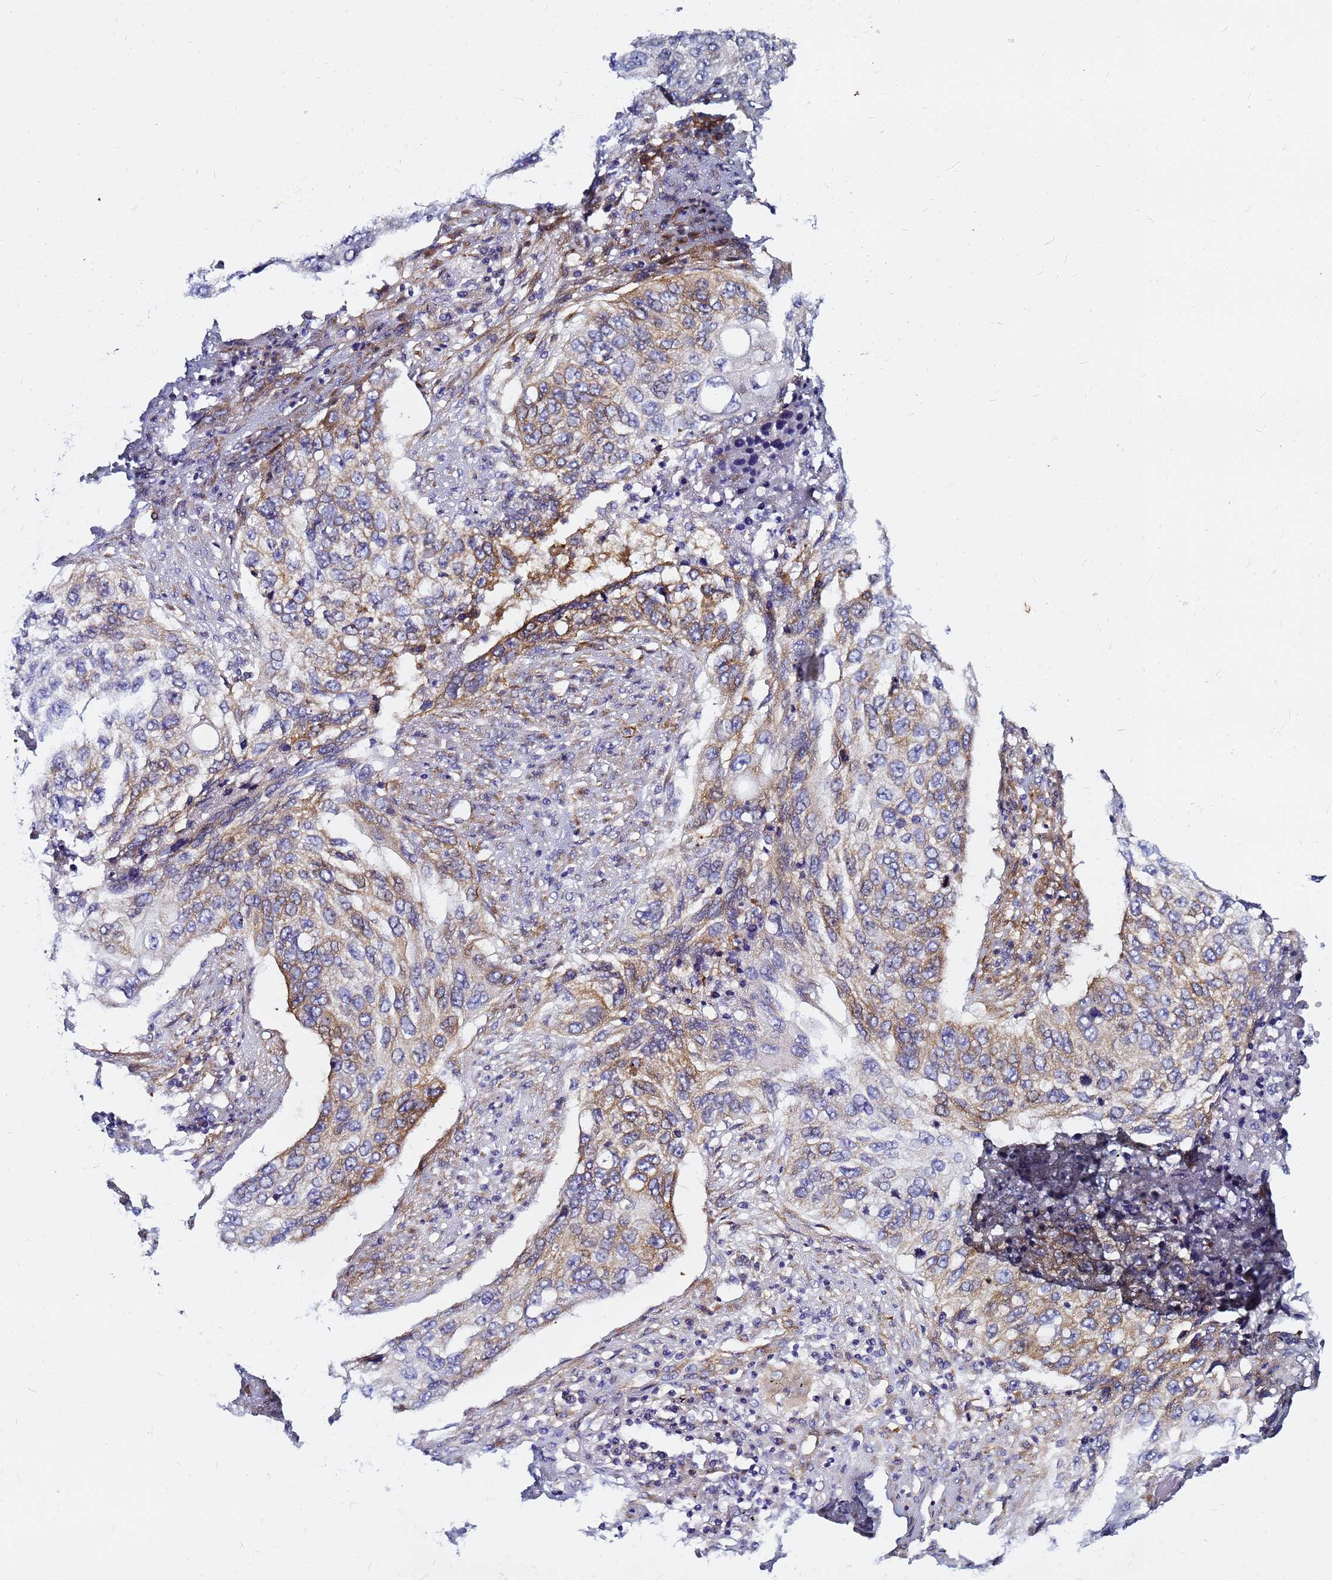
{"staining": {"intensity": "moderate", "quantity": "25%-75%", "location": "cytoplasmic/membranous"}, "tissue": "lung cancer", "cell_type": "Tumor cells", "image_type": "cancer", "snomed": [{"axis": "morphology", "description": "Squamous cell carcinoma, NOS"}, {"axis": "topography", "description": "Lung"}], "caption": "Immunohistochemical staining of human lung squamous cell carcinoma displays medium levels of moderate cytoplasmic/membranous staining in approximately 25%-75% of tumor cells. The staining was performed using DAB (3,3'-diaminobenzidine), with brown indicating positive protein expression. Nuclei are stained blue with hematoxylin.", "gene": "TUBA8", "patient": {"sex": "female", "age": 63}}